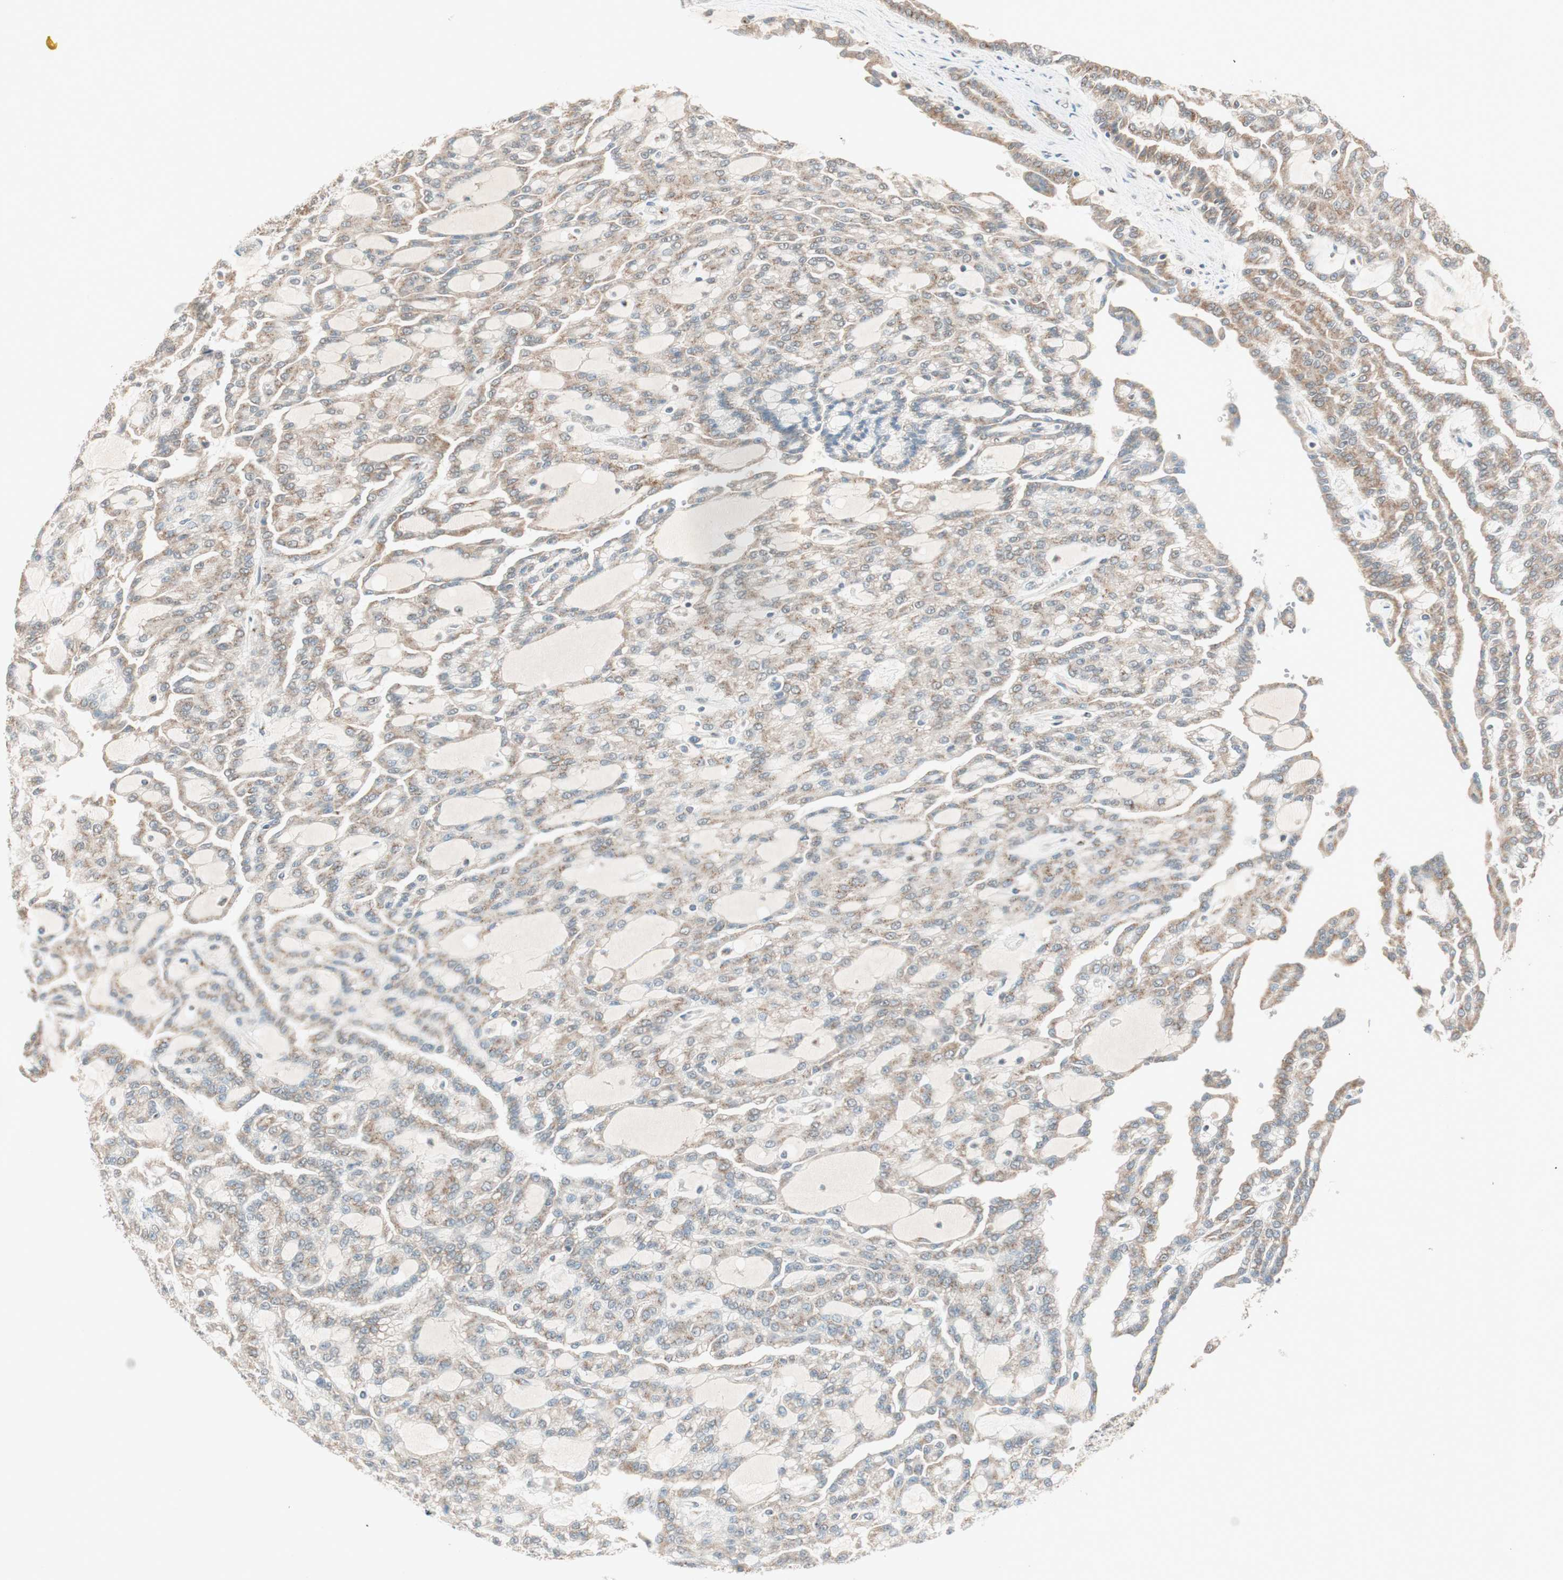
{"staining": {"intensity": "weak", "quantity": "25%-75%", "location": "cytoplasmic/membranous"}, "tissue": "renal cancer", "cell_type": "Tumor cells", "image_type": "cancer", "snomed": [{"axis": "morphology", "description": "Adenocarcinoma, NOS"}, {"axis": "topography", "description": "Kidney"}], "caption": "A brown stain shows weak cytoplasmic/membranous expression of a protein in renal cancer tumor cells.", "gene": "SEC16A", "patient": {"sex": "male", "age": 63}}